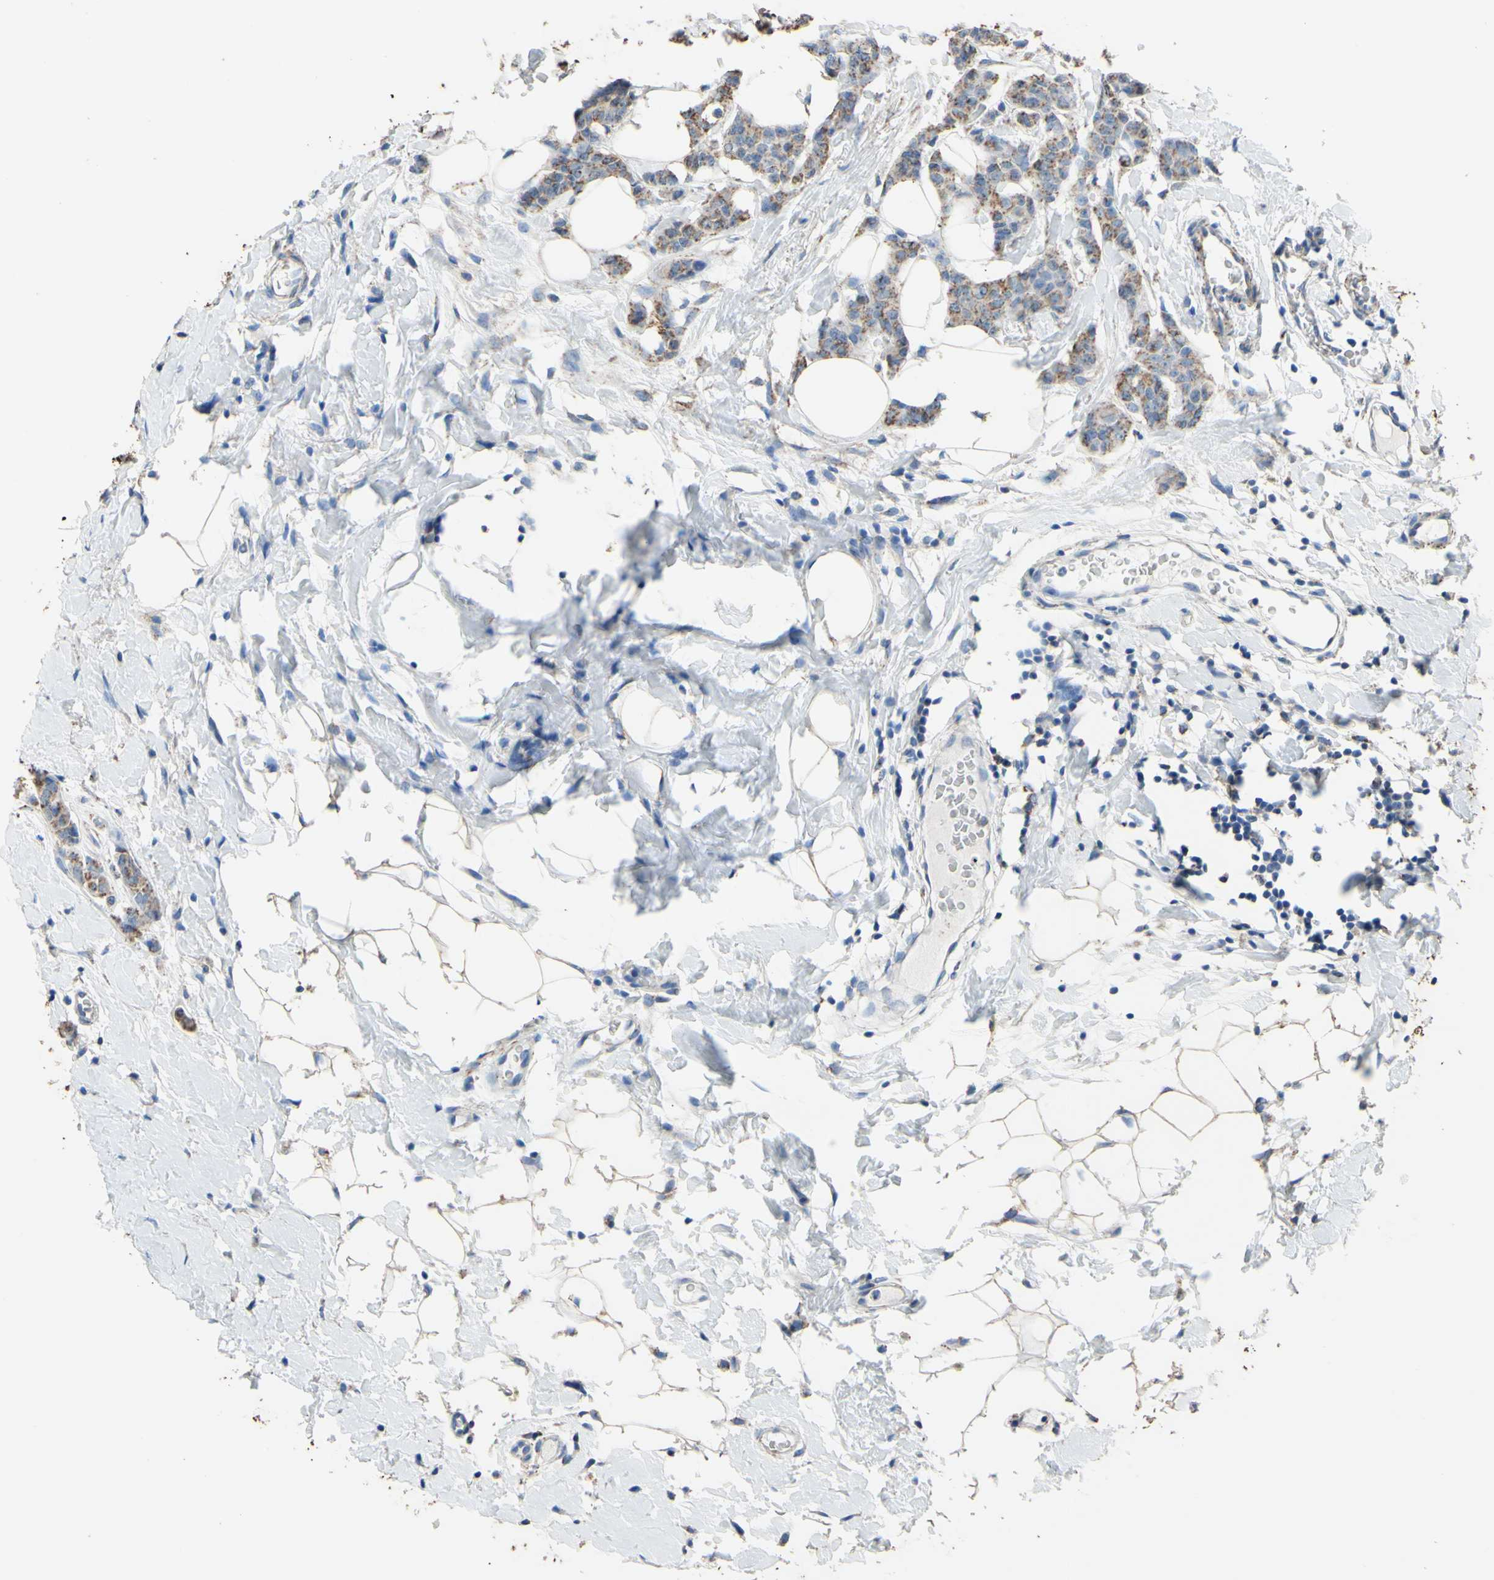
{"staining": {"intensity": "weak", "quantity": ">75%", "location": "cytoplasmic/membranous"}, "tissue": "breast cancer", "cell_type": "Tumor cells", "image_type": "cancer", "snomed": [{"axis": "morphology", "description": "Normal tissue, NOS"}, {"axis": "morphology", "description": "Duct carcinoma"}, {"axis": "topography", "description": "Breast"}], "caption": "The micrograph exhibits a brown stain indicating the presence of a protein in the cytoplasmic/membranous of tumor cells in breast cancer. Immunohistochemistry (ihc) stains the protein in brown and the nuclei are stained blue.", "gene": "CMKLR2", "patient": {"sex": "female", "age": 40}}